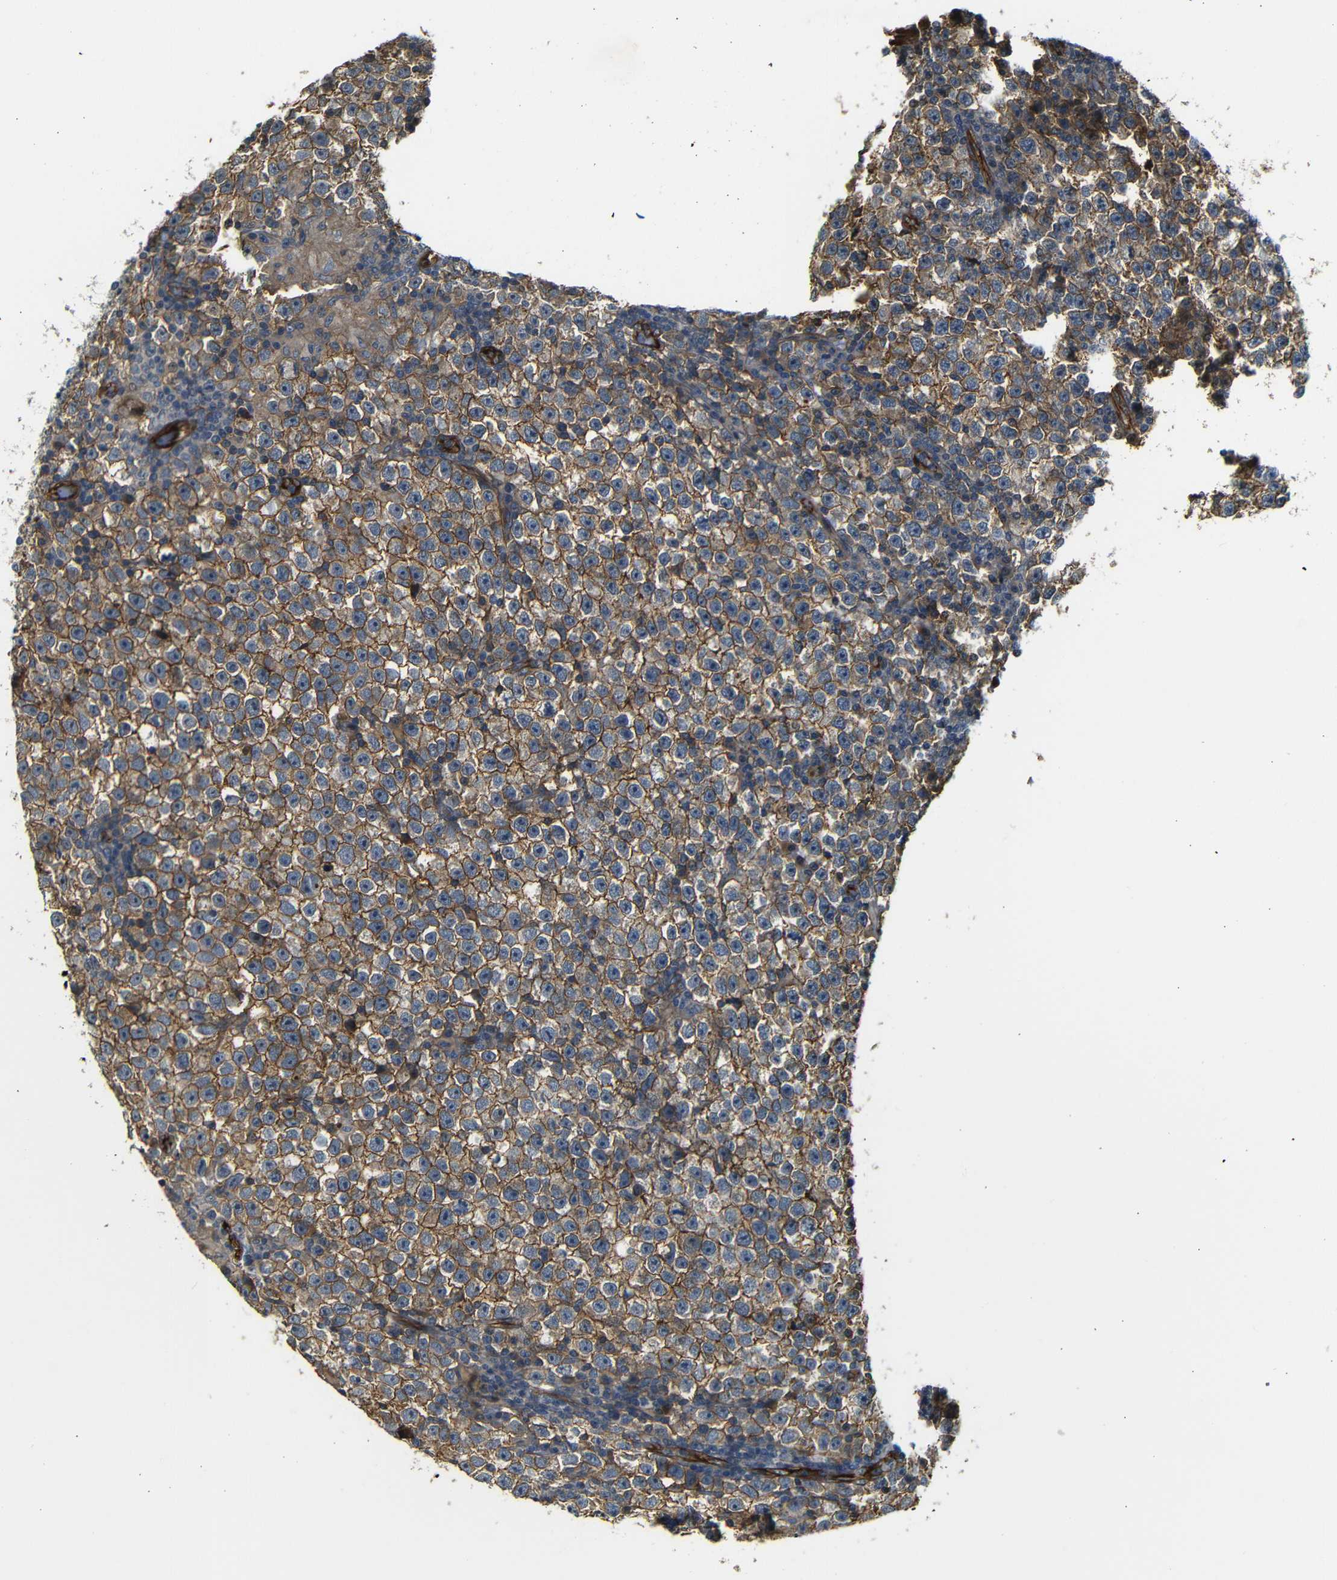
{"staining": {"intensity": "strong", "quantity": ">75%", "location": "cytoplasmic/membranous"}, "tissue": "testis cancer", "cell_type": "Tumor cells", "image_type": "cancer", "snomed": [{"axis": "morphology", "description": "Seminoma, NOS"}, {"axis": "topography", "description": "Testis"}], "caption": "Testis cancer (seminoma) stained for a protein (brown) exhibits strong cytoplasmic/membranous positive positivity in about >75% of tumor cells.", "gene": "RELL1", "patient": {"sex": "male", "age": 43}}